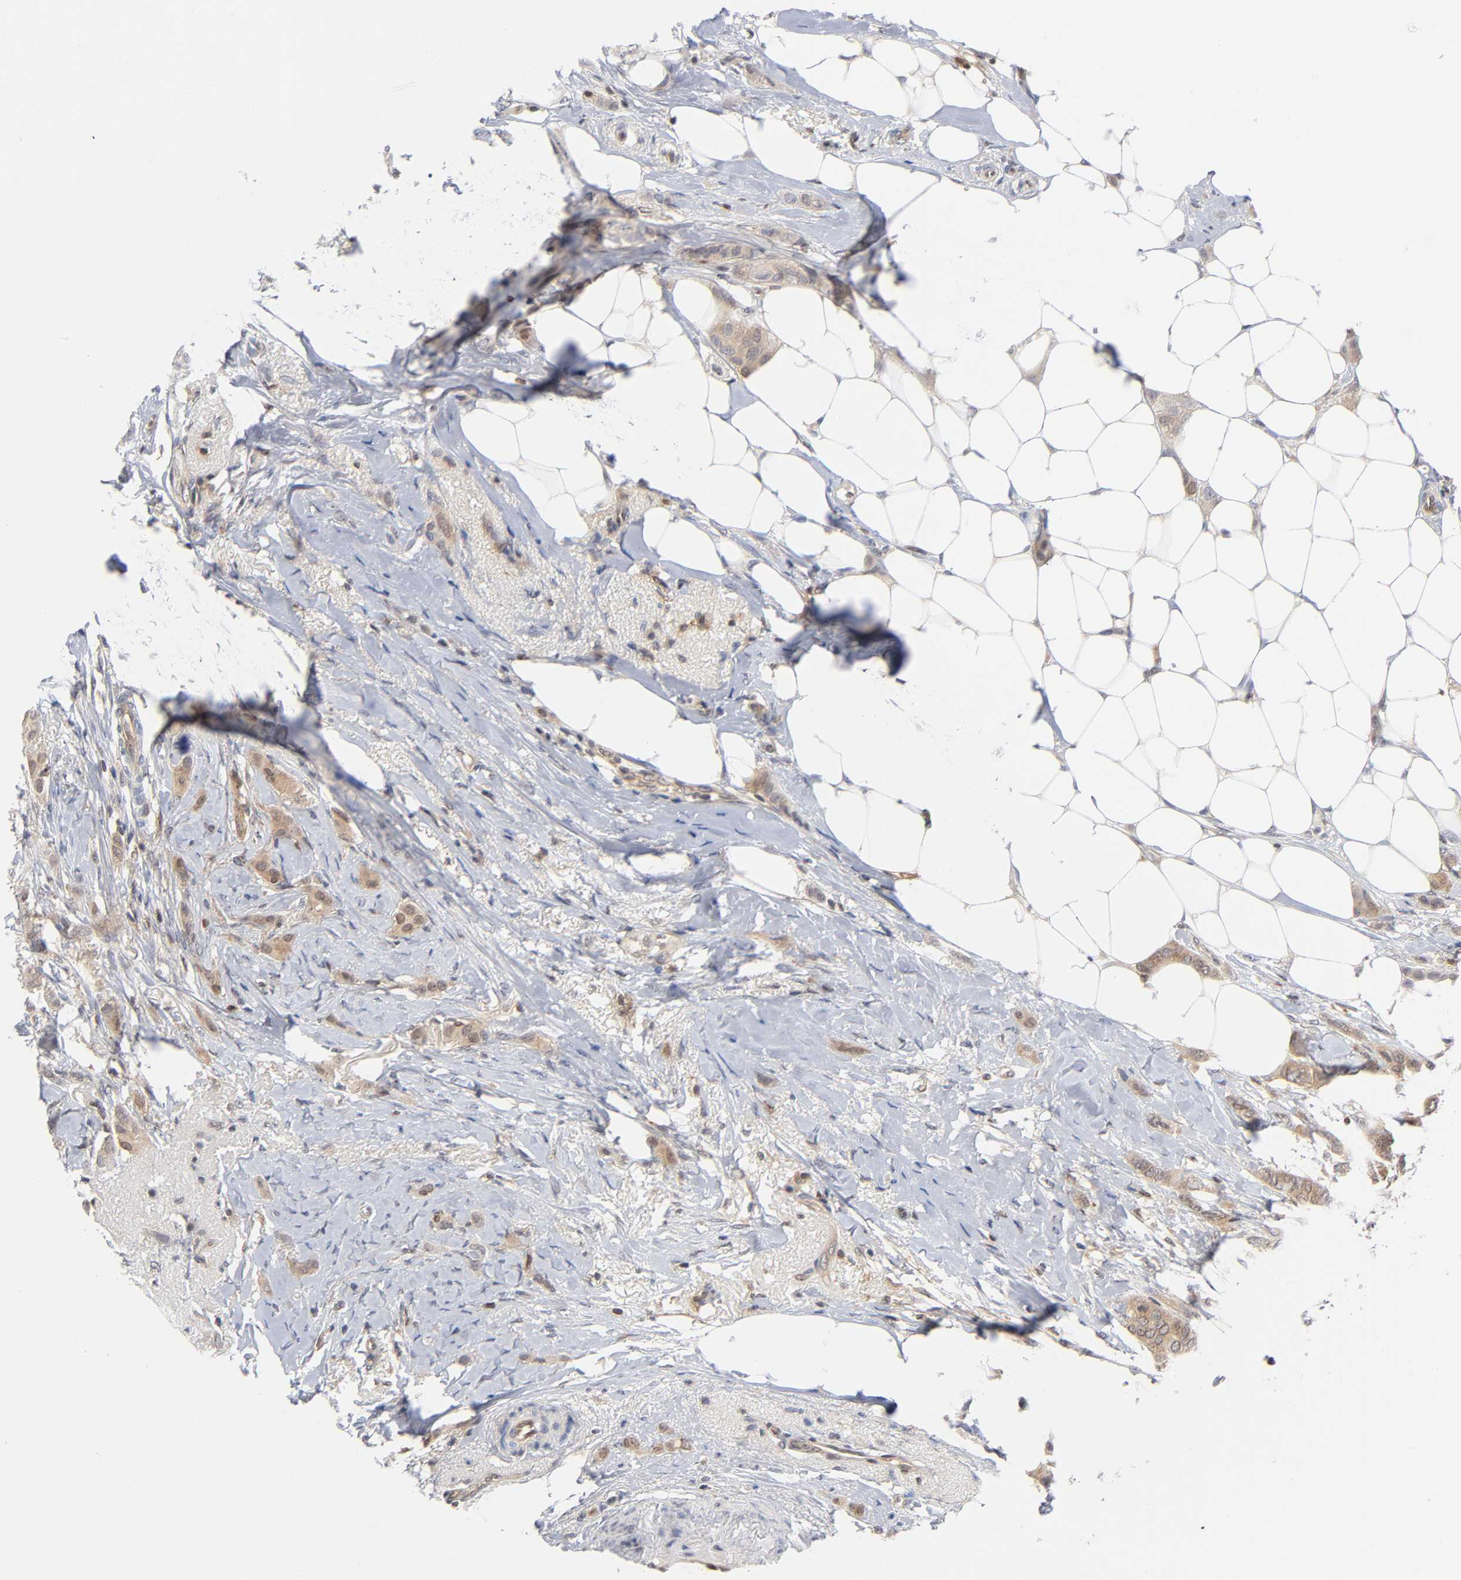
{"staining": {"intensity": "moderate", "quantity": ">75%", "location": "cytoplasmic/membranous"}, "tissue": "breast cancer", "cell_type": "Tumor cells", "image_type": "cancer", "snomed": [{"axis": "morphology", "description": "Lobular carcinoma"}, {"axis": "topography", "description": "Breast"}], "caption": "Brown immunohistochemical staining in human breast cancer (lobular carcinoma) displays moderate cytoplasmic/membranous positivity in approximately >75% of tumor cells.", "gene": "DFFB", "patient": {"sex": "female", "age": 55}}